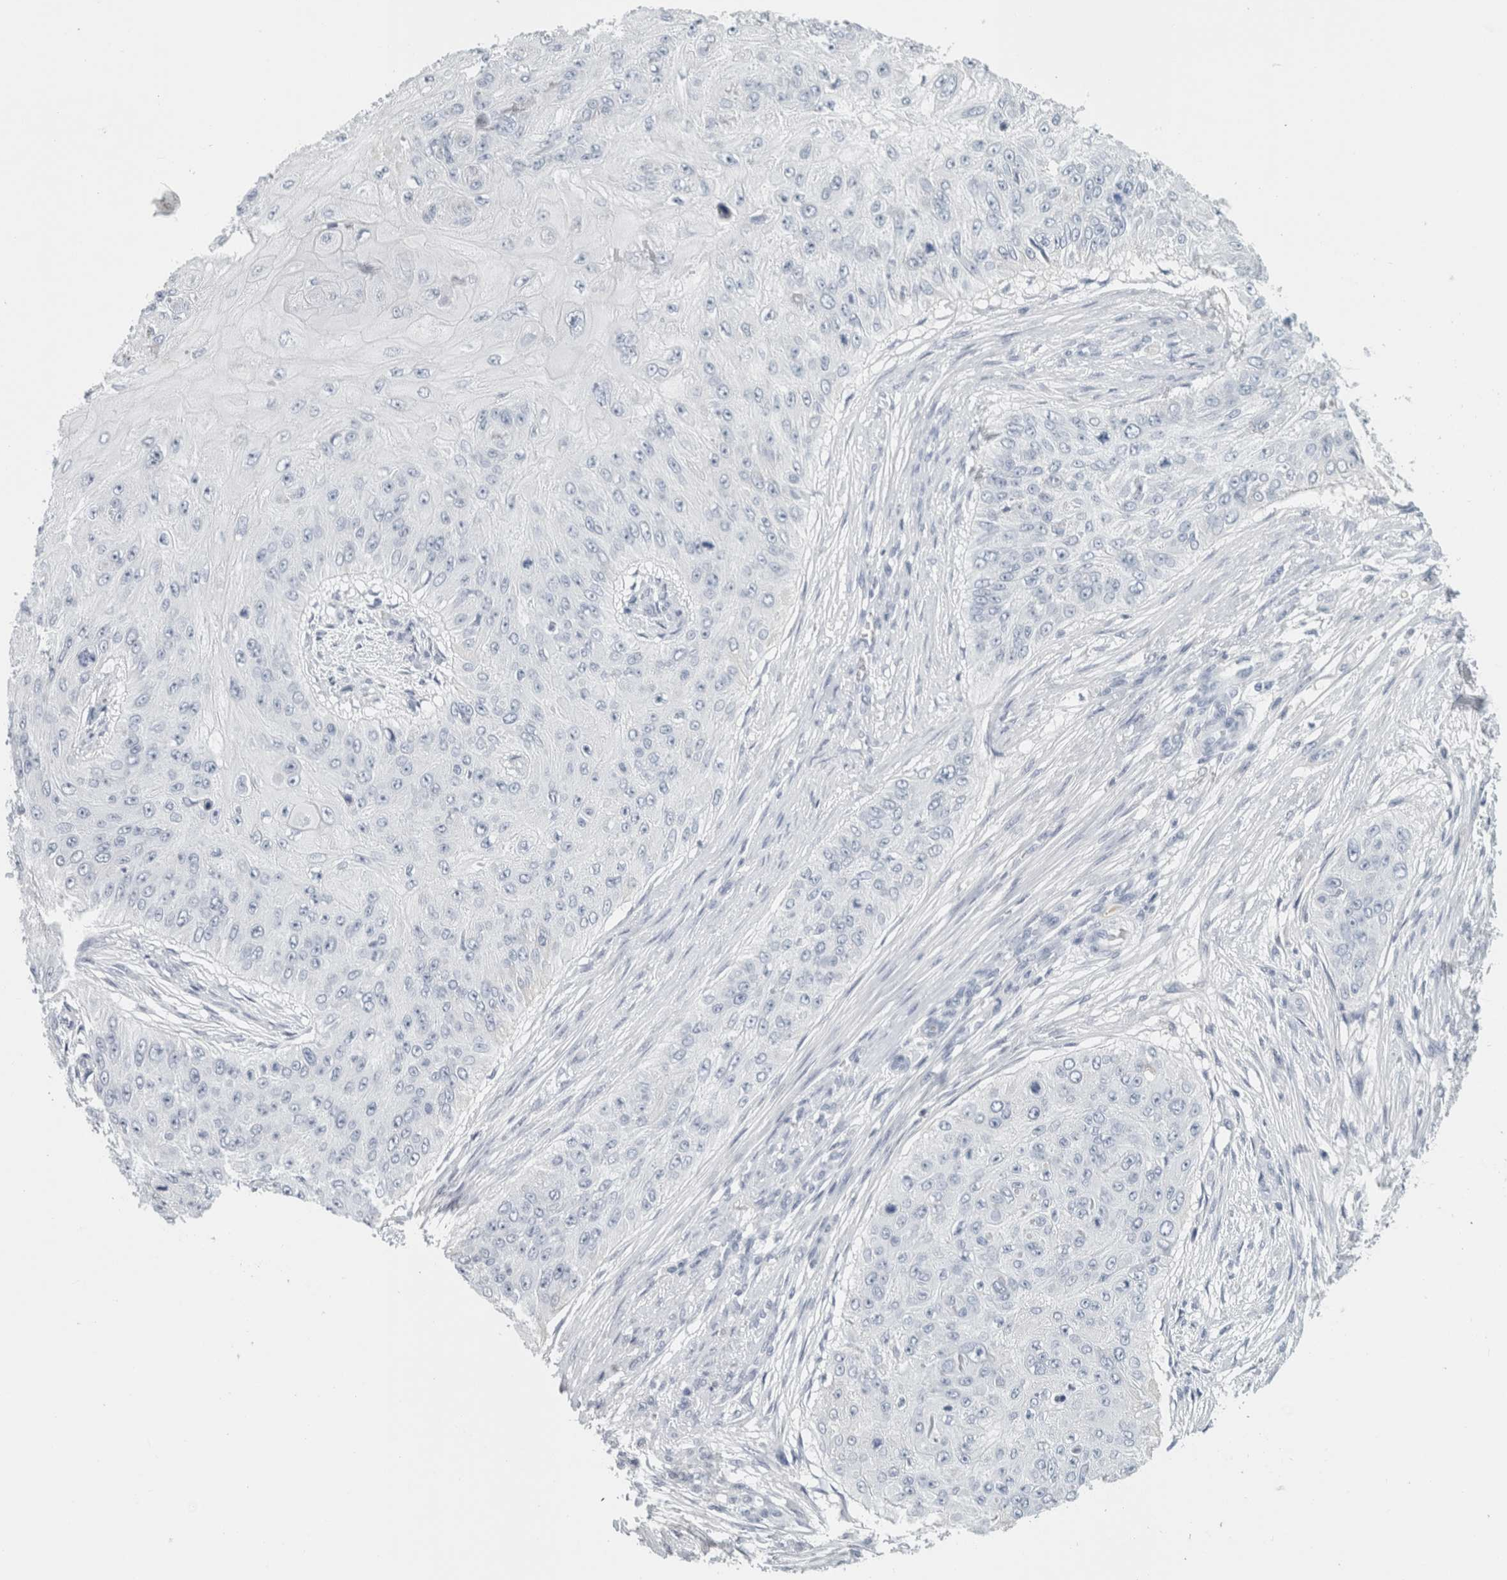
{"staining": {"intensity": "negative", "quantity": "none", "location": "none"}, "tissue": "skin cancer", "cell_type": "Tumor cells", "image_type": "cancer", "snomed": [{"axis": "morphology", "description": "Squamous cell carcinoma, NOS"}, {"axis": "topography", "description": "Skin"}], "caption": "Micrograph shows no protein staining in tumor cells of squamous cell carcinoma (skin) tissue.", "gene": "TSPAN8", "patient": {"sex": "female", "age": 80}}